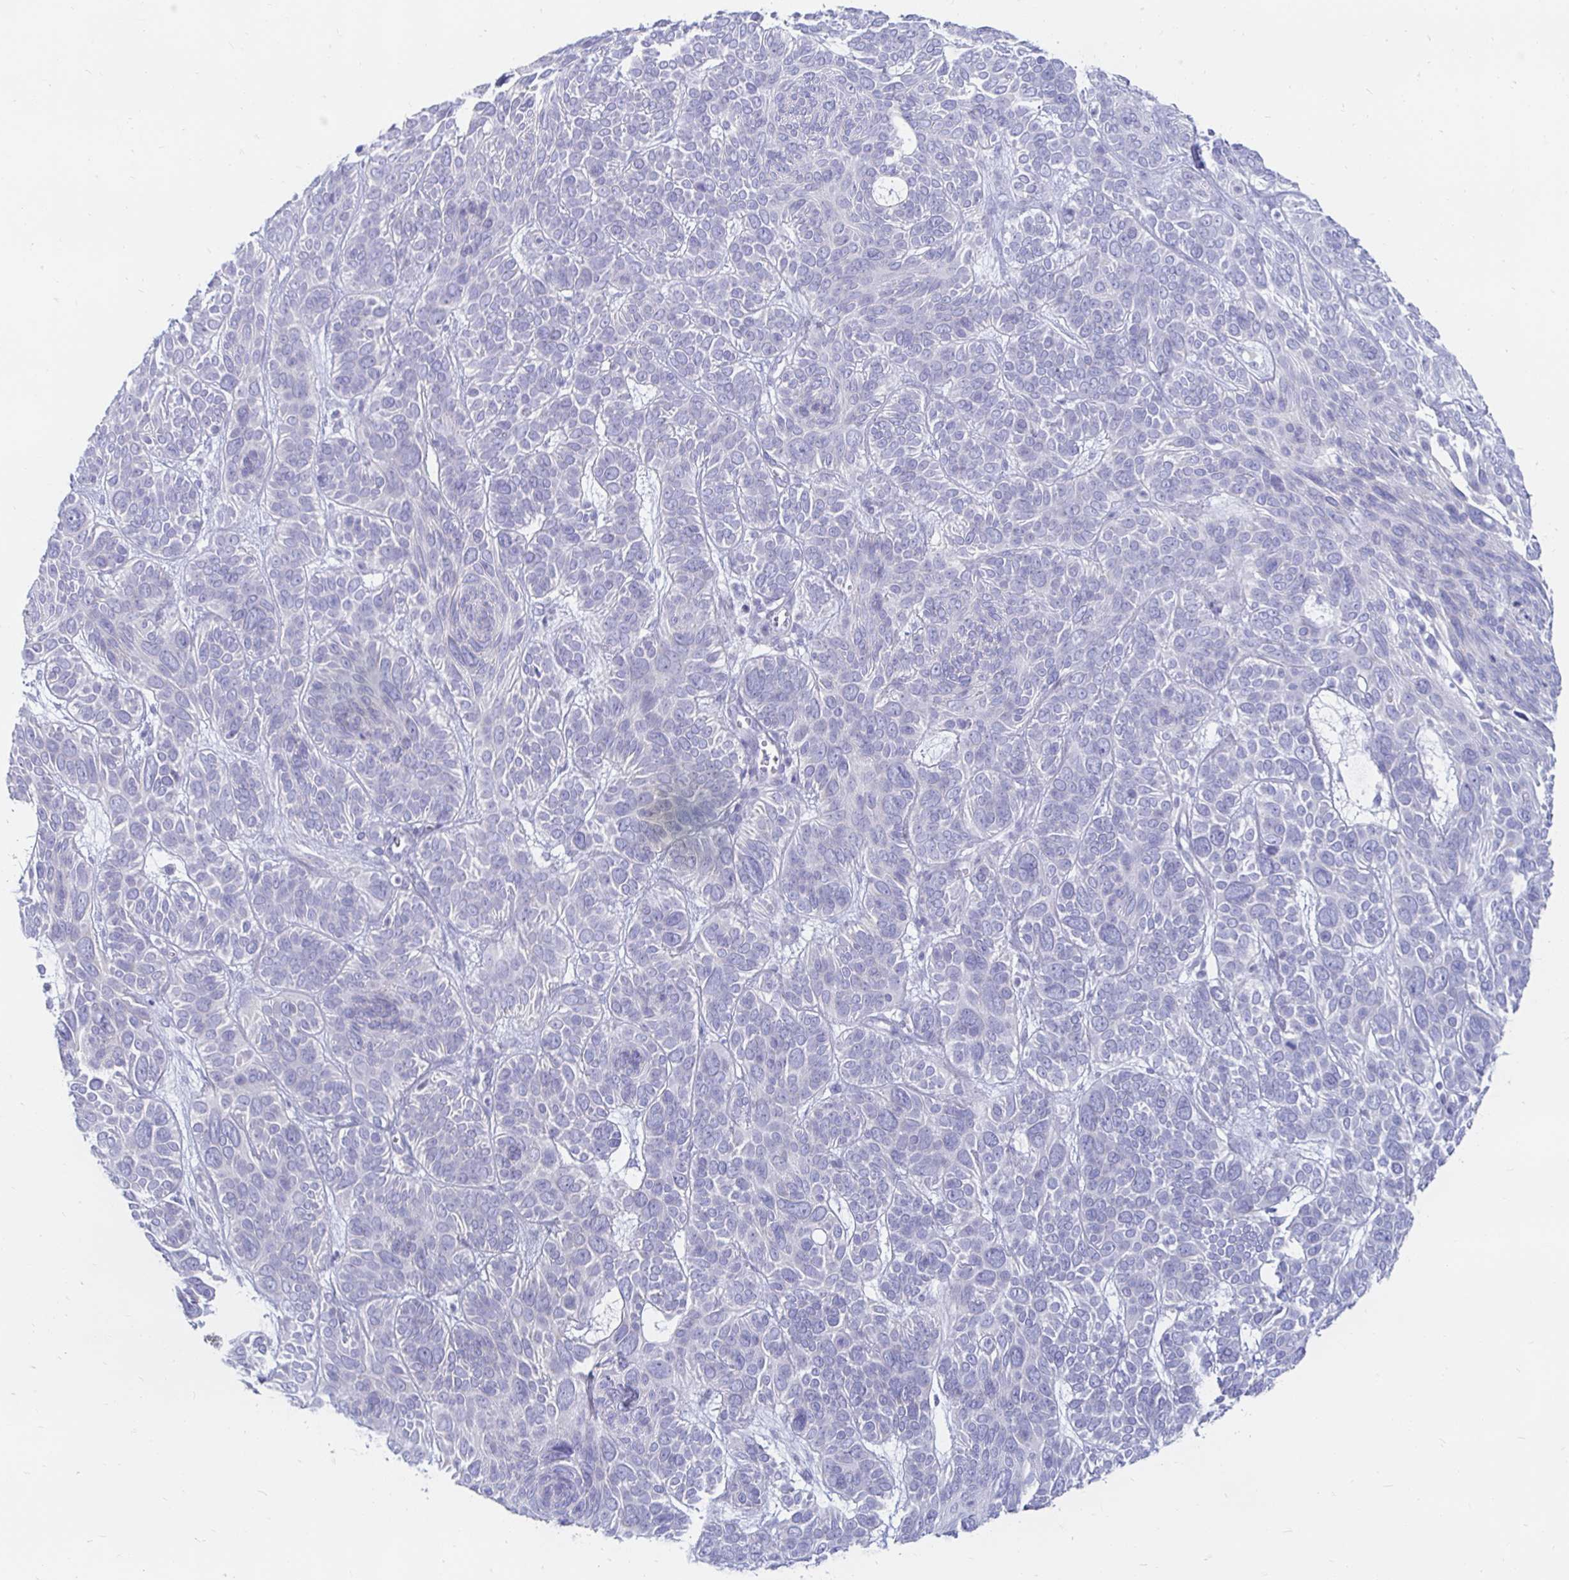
{"staining": {"intensity": "negative", "quantity": "none", "location": "none"}, "tissue": "skin cancer", "cell_type": "Tumor cells", "image_type": "cancer", "snomed": [{"axis": "morphology", "description": "Basal cell carcinoma"}, {"axis": "topography", "description": "Skin"}, {"axis": "topography", "description": "Skin of face"}], "caption": "Immunohistochemistry (IHC) of skin cancer (basal cell carcinoma) reveals no positivity in tumor cells. (Stains: DAB immunohistochemistry (IHC) with hematoxylin counter stain, Microscopy: brightfield microscopy at high magnification).", "gene": "PEG10", "patient": {"sex": "male", "age": 73}}